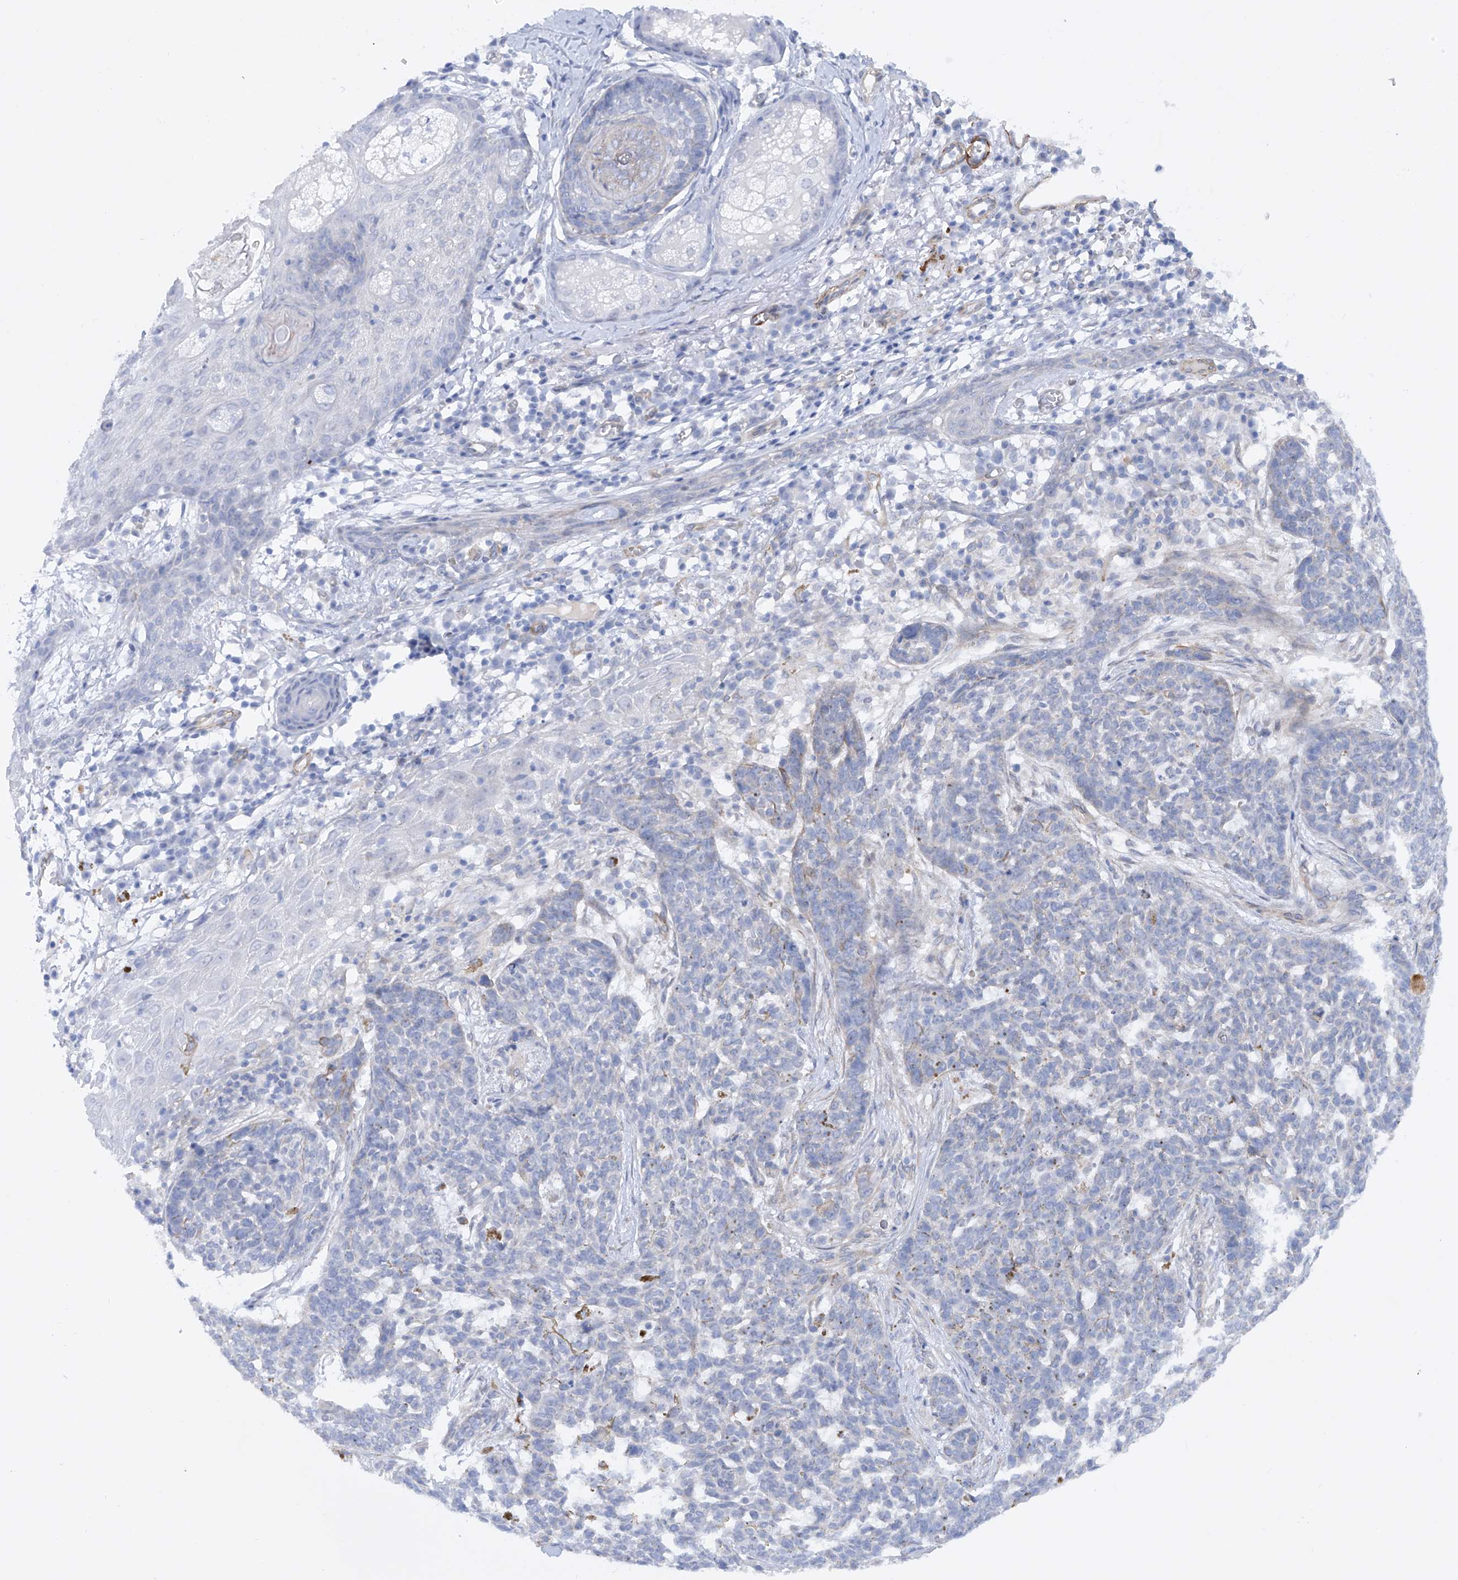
{"staining": {"intensity": "negative", "quantity": "none", "location": "none"}, "tissue": "skin cancer", "cell_type": "Tumor cells", "image_type": "cancer", "snomed": [{"axis": "morphology", "description": "Basal cell carcinoma"}, {"axis": "topography", "description": "Skin"}], "caption": "An IHC histopathology image of skin basal cell carcinoma is shown. There is no staining in tumor cells of skin basal cell carcinoma.", "gene": "ZNF490", "patient": {"sex": "male", "age": 85}}